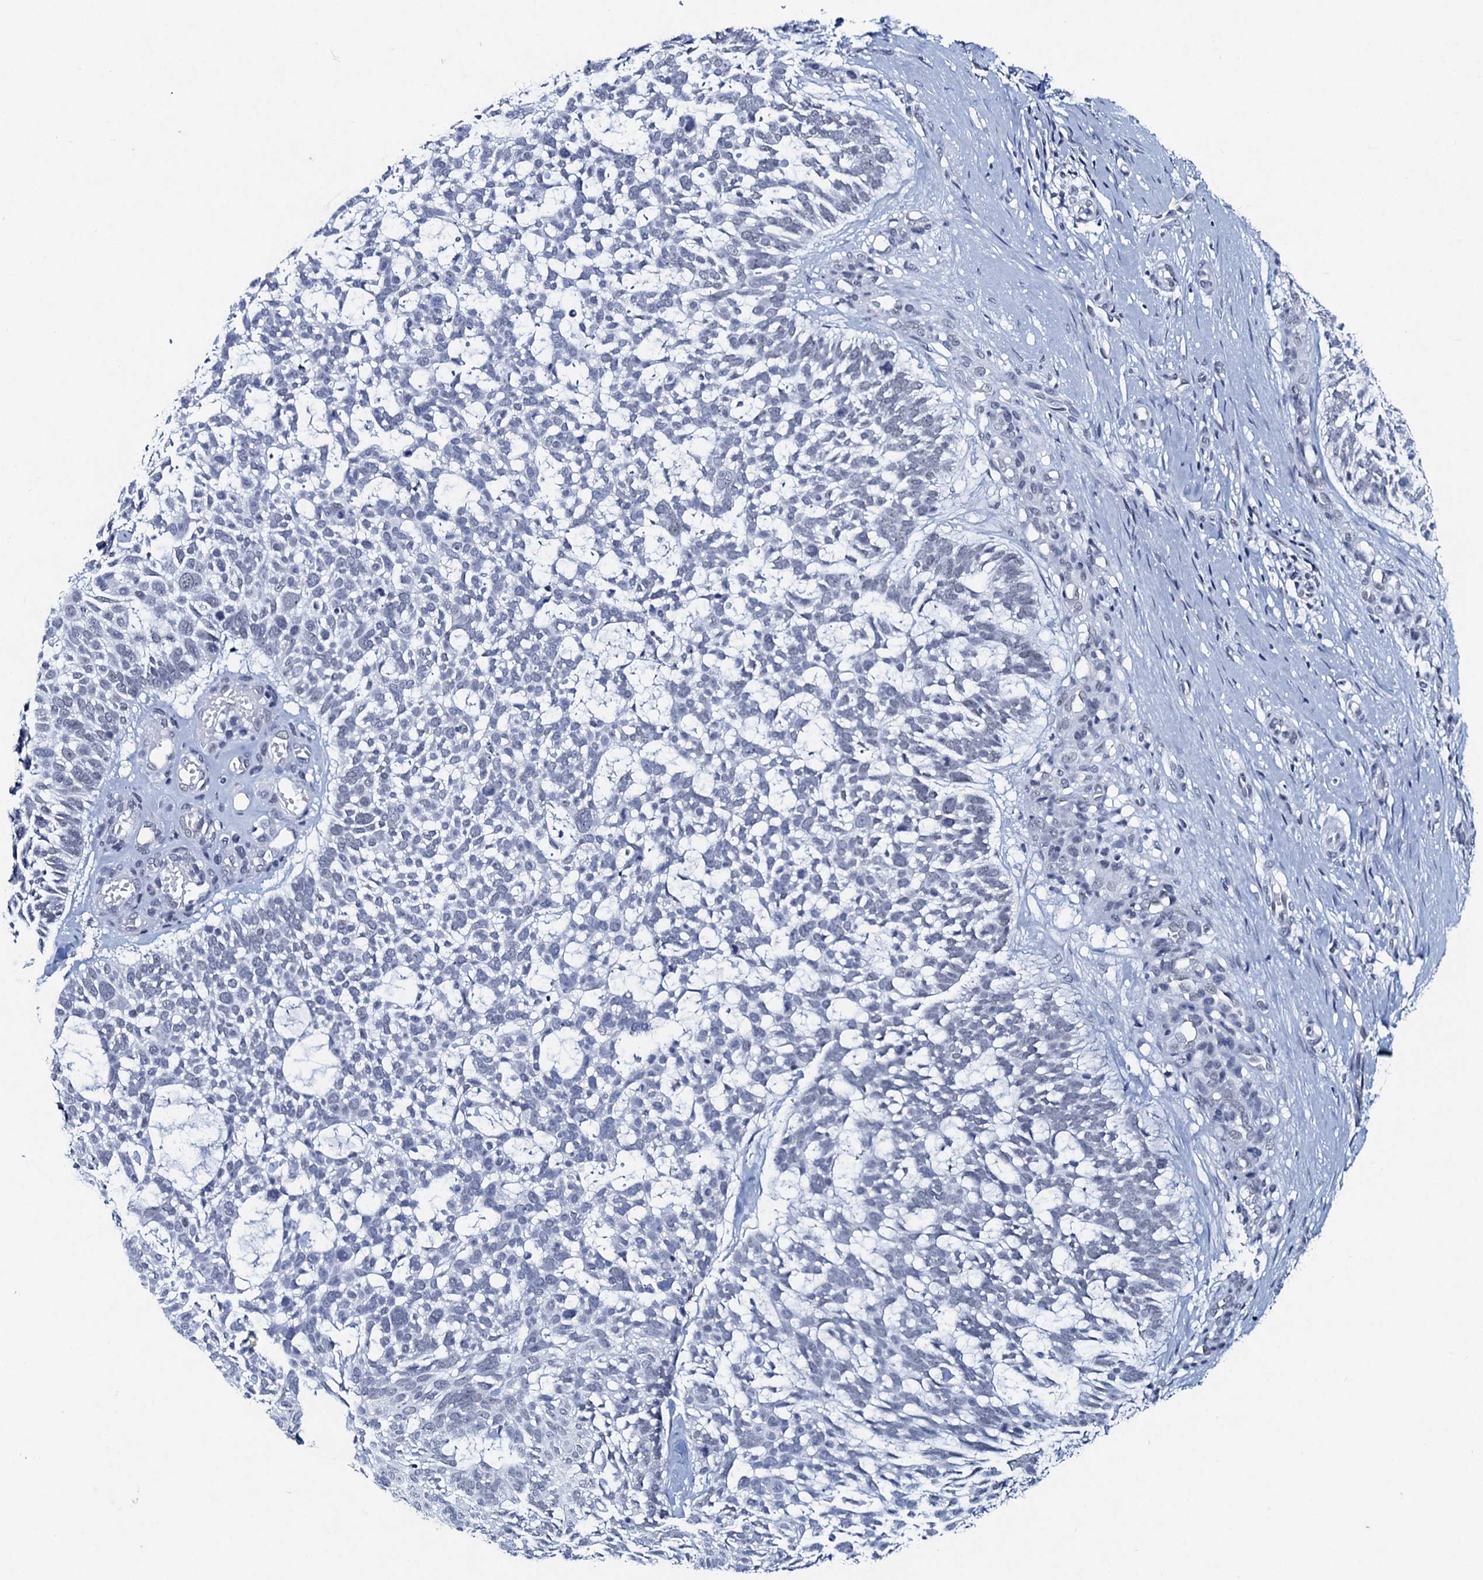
{"staining": {"intensity": "negative", "quantity": "none", "location": "none"}, "tissue": "skin cancer", "cell_type": "Tumor cells", "image_type": "cancer", "snomed": [{"axis": "morphology", "description": "Basal cell carcinoma"}, {"axis": "topography", "description": "Skin"}], "caption": "The micrograph displays no staining of tumor cells in skin cancer (basal cell carcinoma).", "gene": "HAPSTR1", "patient": {"sex": "male", "age": 88}}